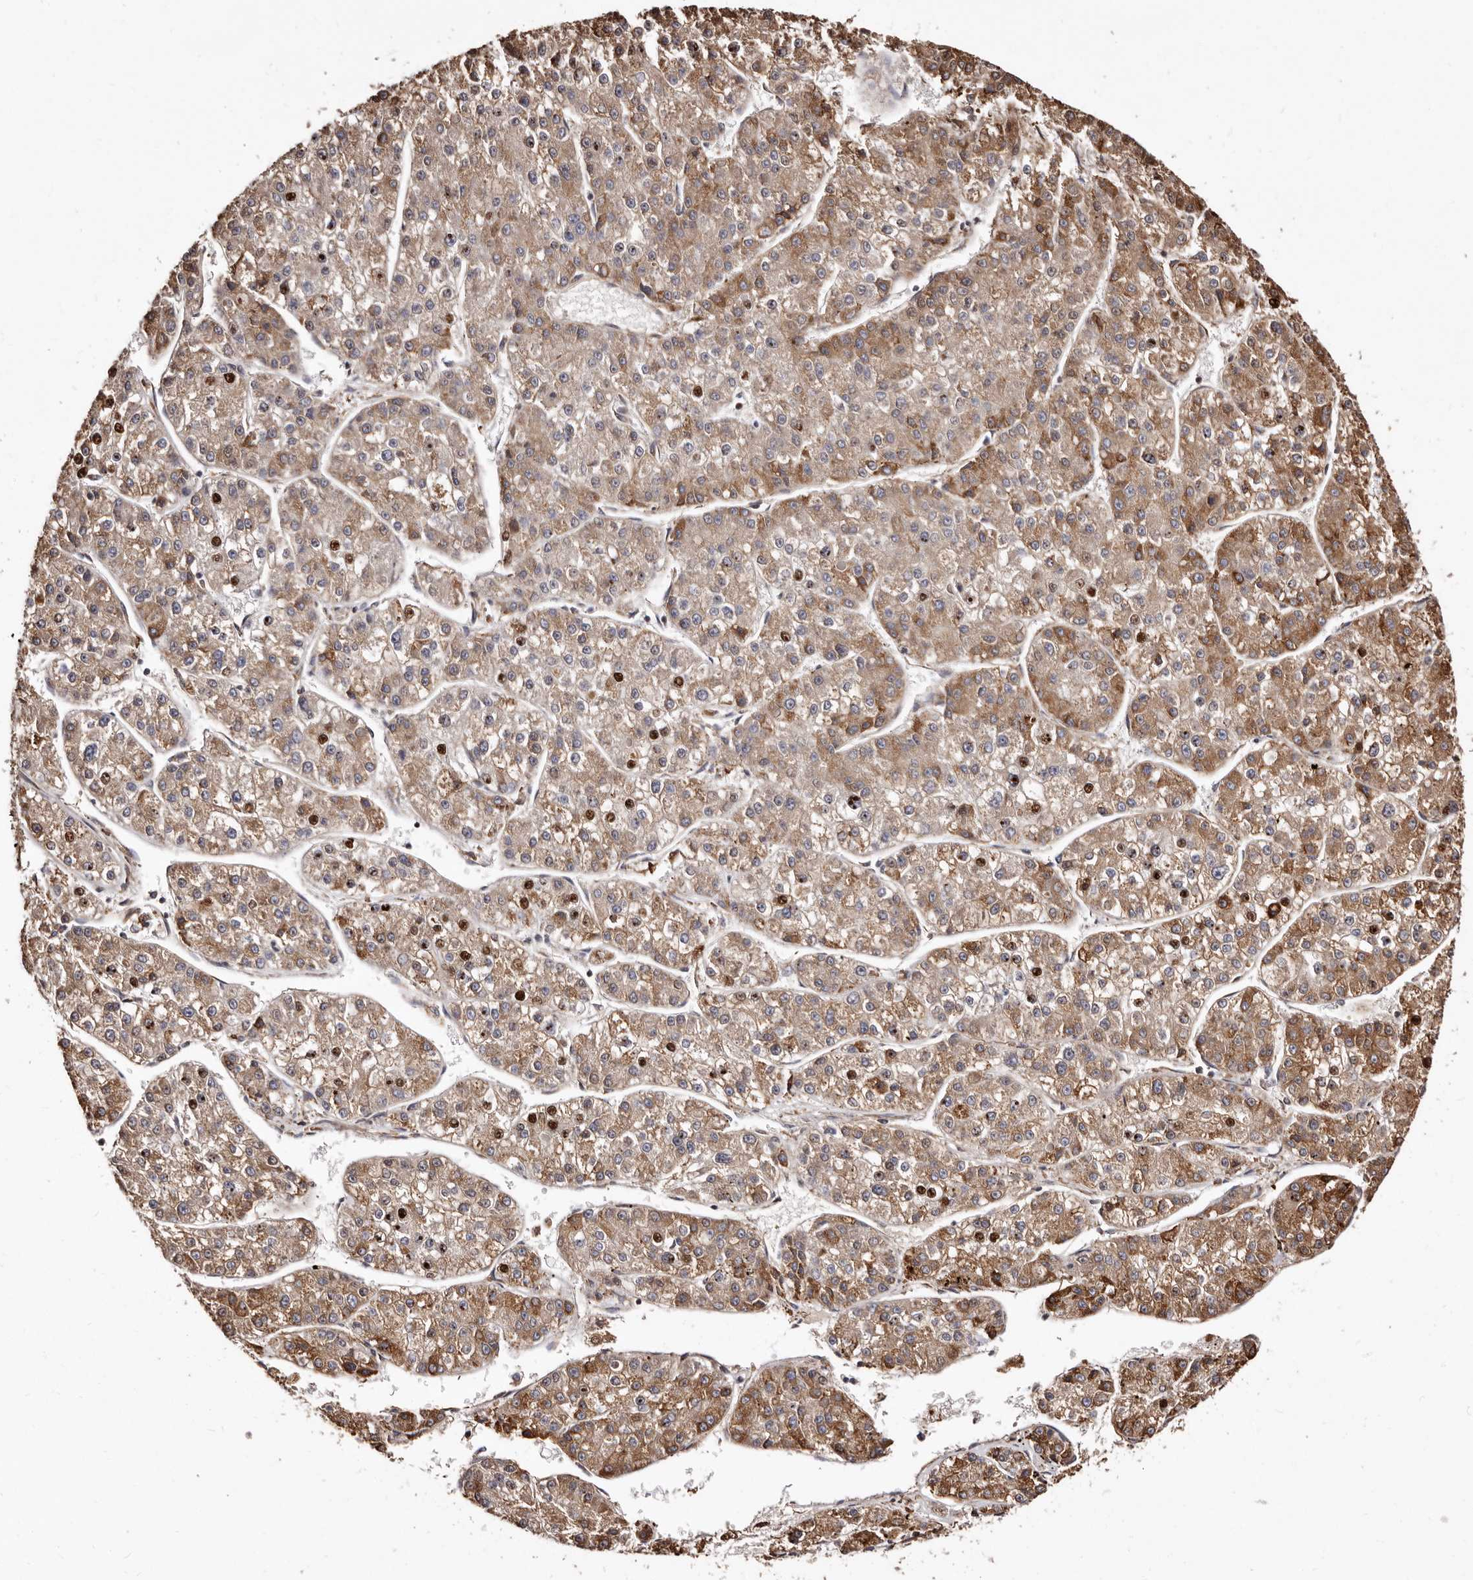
{"staining": {"intensity": "moderate", "quantity": ">75%", "location": "cytoplasmic/membranous"}, "tissue": "liver cancer", "cell_type": "Tumor cells", "image_type": "cancer", "snomed": [{"axis": "morphology", "description": "Carcinoma, Hepatocellular, NOS"}, {"axis": "topography", "description": "Liver"}], "caption": "DAB immunohistochemical staining of liver hepatocellular carcinoma shows moderate cytoplasmic/membranous protein positivity in approximately >75% of tumor cells.", "gene": "ACBD6", "patient": {"sex": "female", "age": 73}}